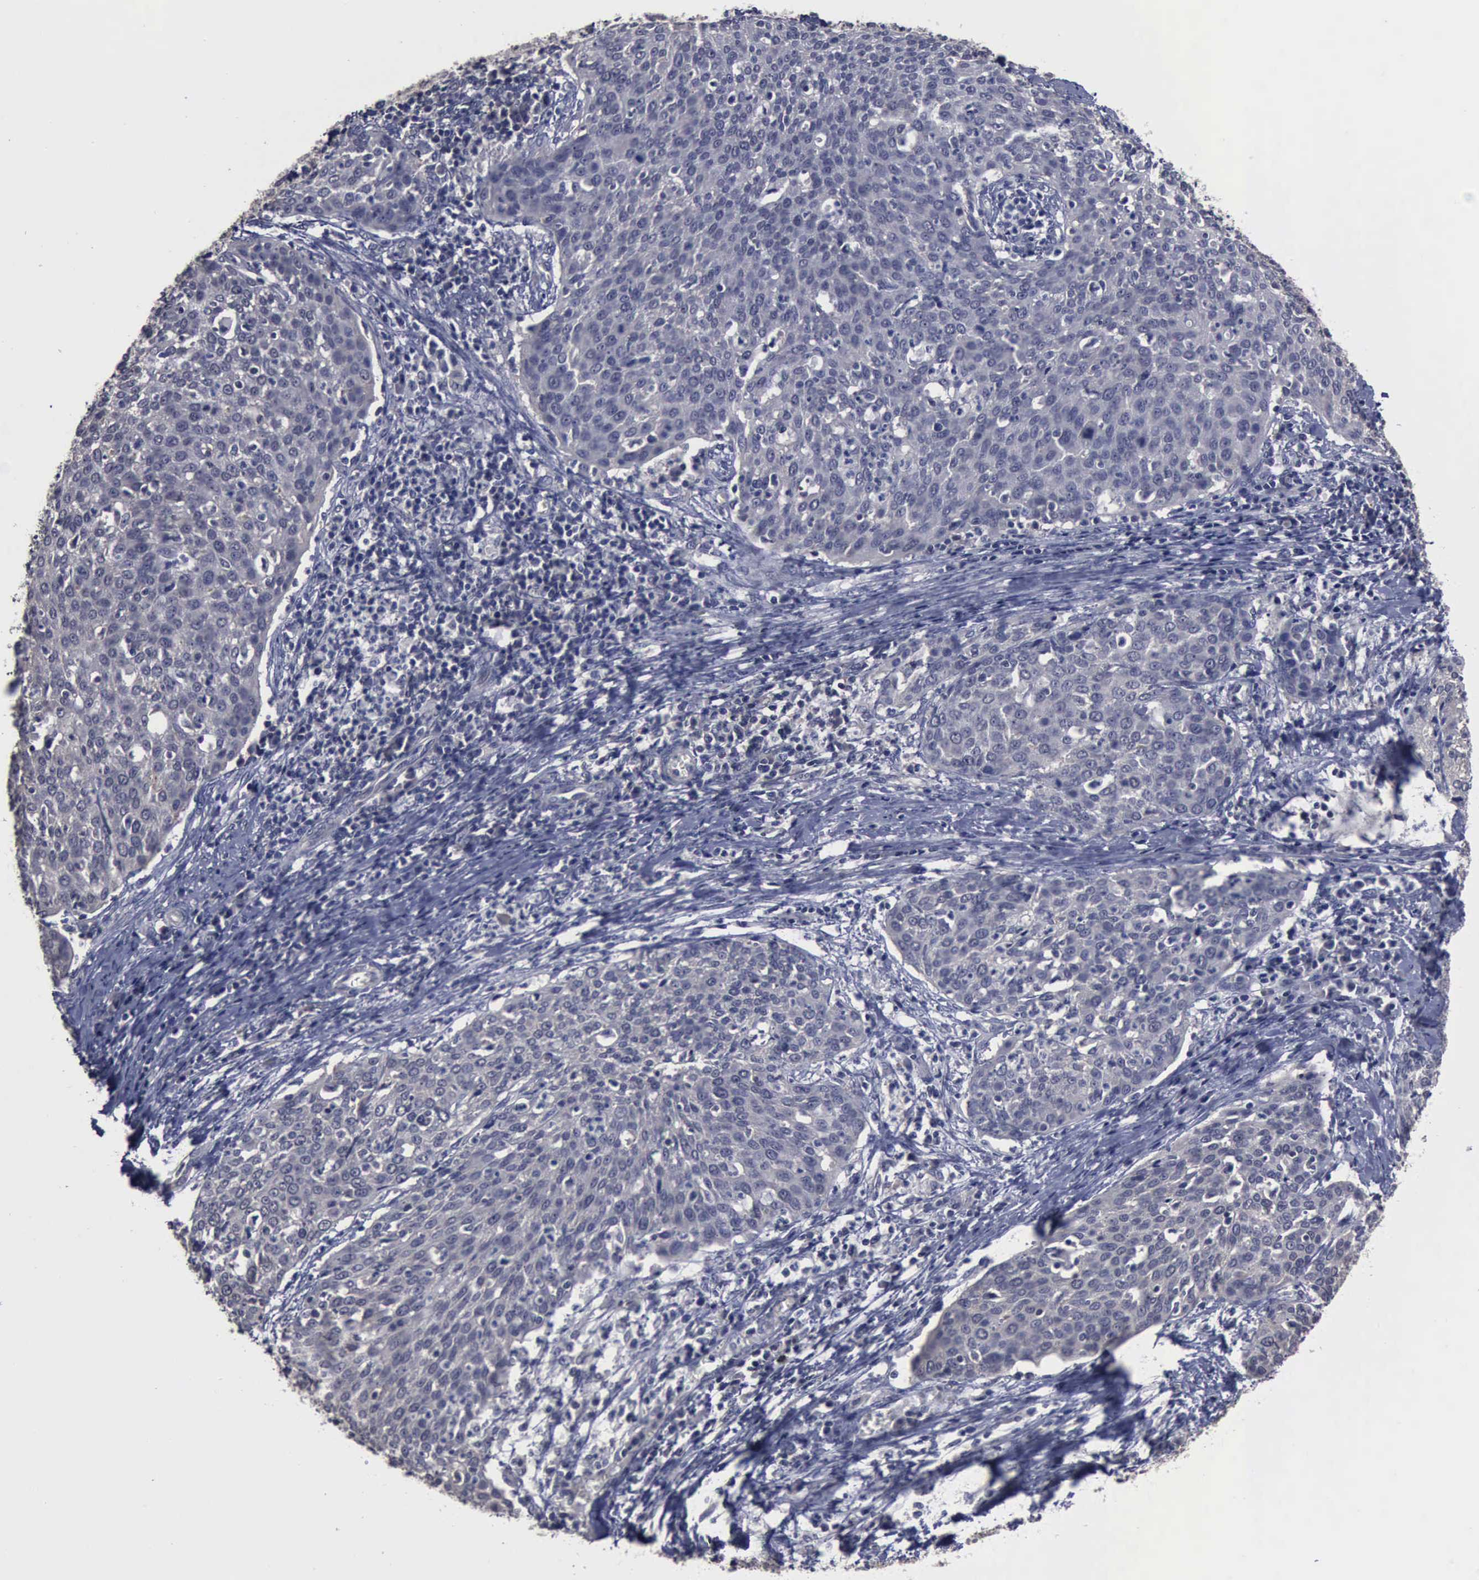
{"staining": {"intensity": "negative", "quantity": "none", "location": "none"}, "tissue": "cervical cancer", "cell_type": "Tumor cells", "image_type": "cancer", "snomed": [{"axis": "morphology", "description": "Squamous cell carcinoma, NOS"}, {"axis": "topography", "description": "Cervix"}], "caption": "There is no significant expression in tumor cells of cervical cancer.", "gene": "CRKL", "patient": {"sex": "female", "age": 38}}